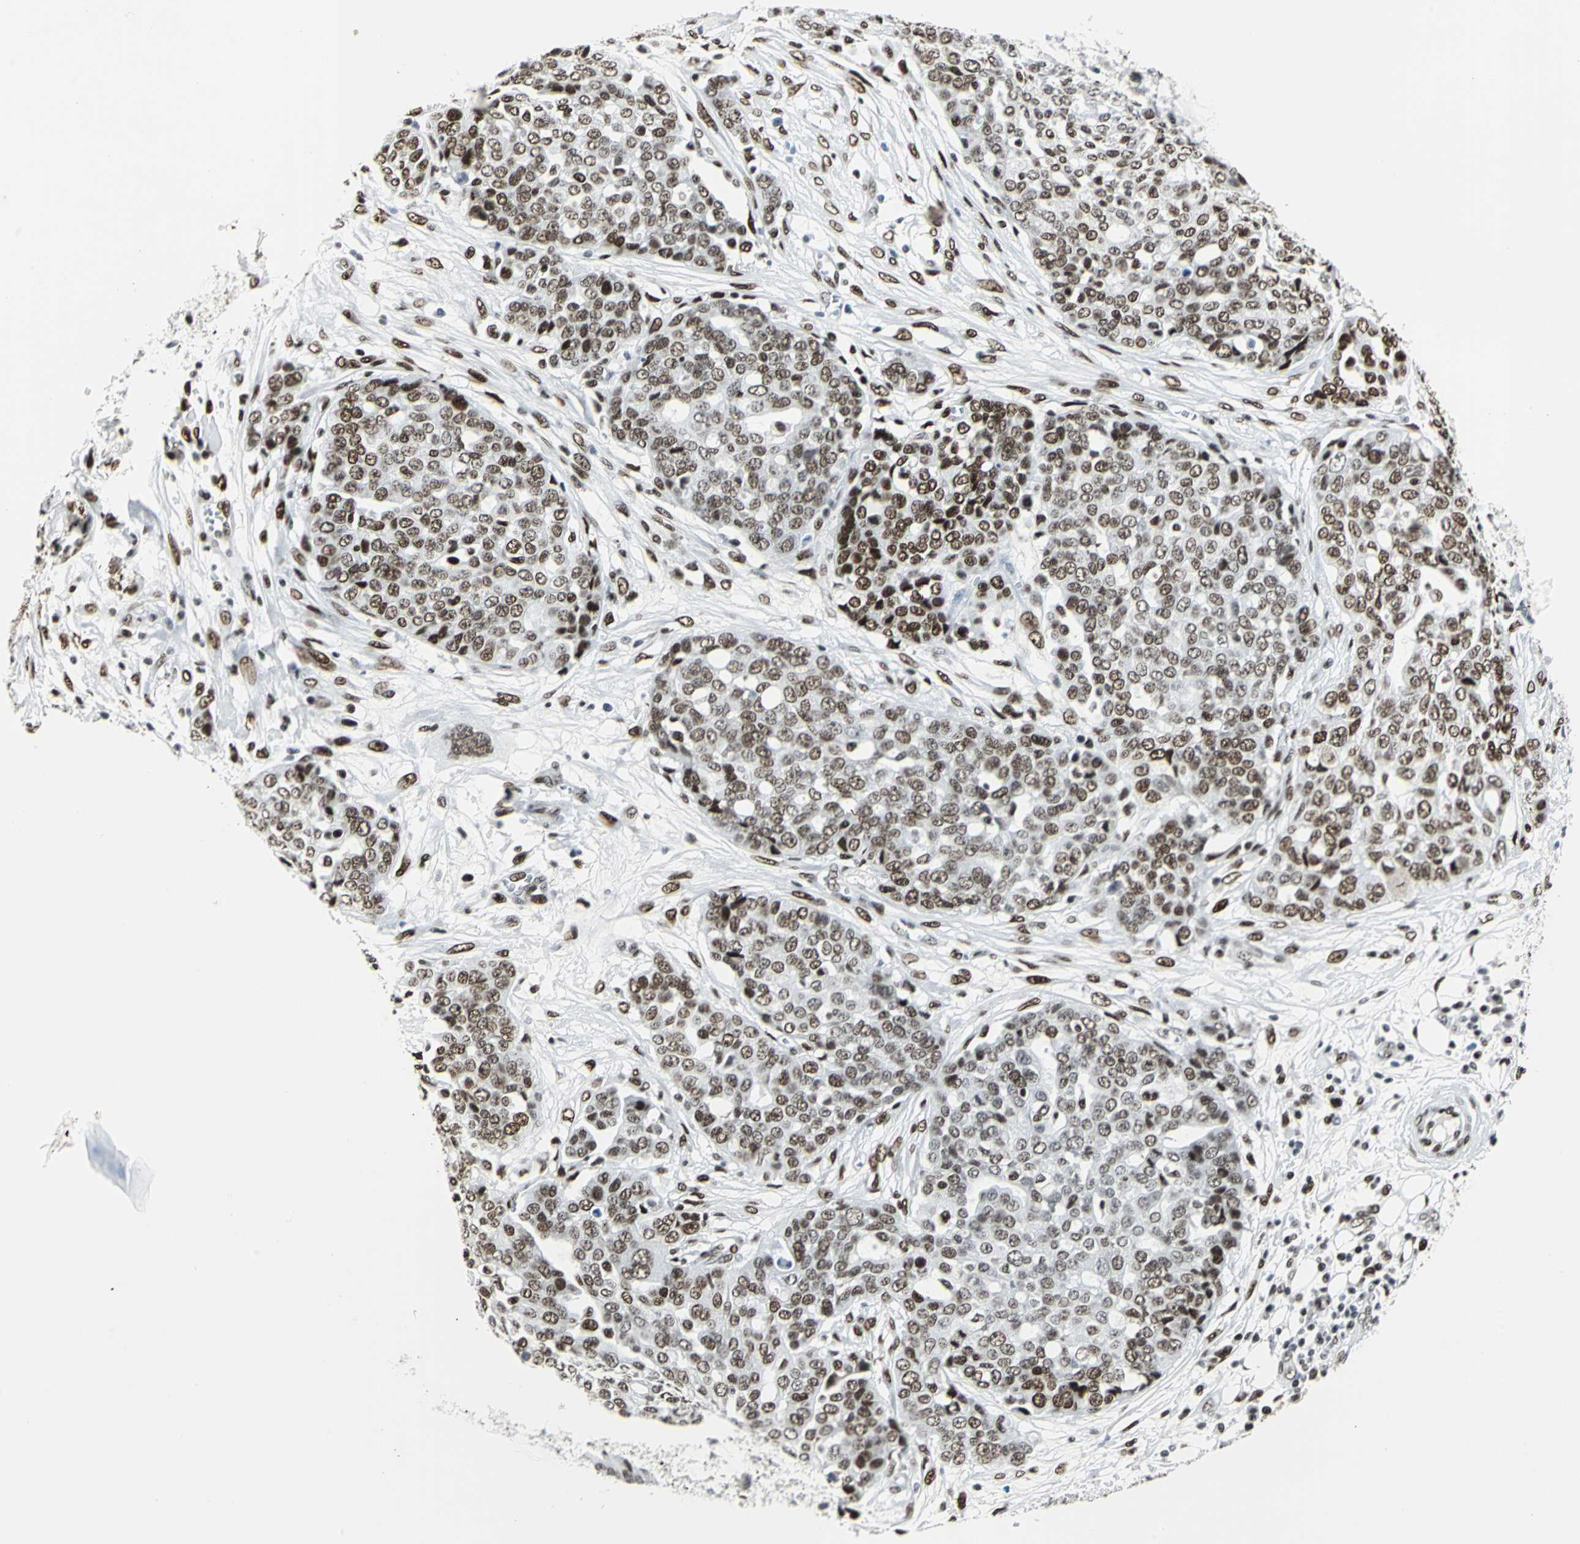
{"staining": {"intensity": "strong", "quantity": ">75%", "location": "nuclear"}, "tissue": "ovarian cancer", "cell_type": "Tumor cells", "image_type": "cancer", "snomed": [{"axis": "morphology", "description": "Cystadenocarcinoma, serous, NOS"}, {"axis": "topography", "description": "Soft tissue"}, {"axis": "topography", "description": "Ovary"}], "caption": "The immunohistochemical stain highlights strong nuclear staining in tumor cells of ovarian cancer (serous cystadenocarcinoma) tissue. (Stains: DAB in brown, nuclei in blue, Microscopy: brightfield microscopy at high magnification).", "gene": "HDAC2", "patient": {"sex": "female", "age": 57}}